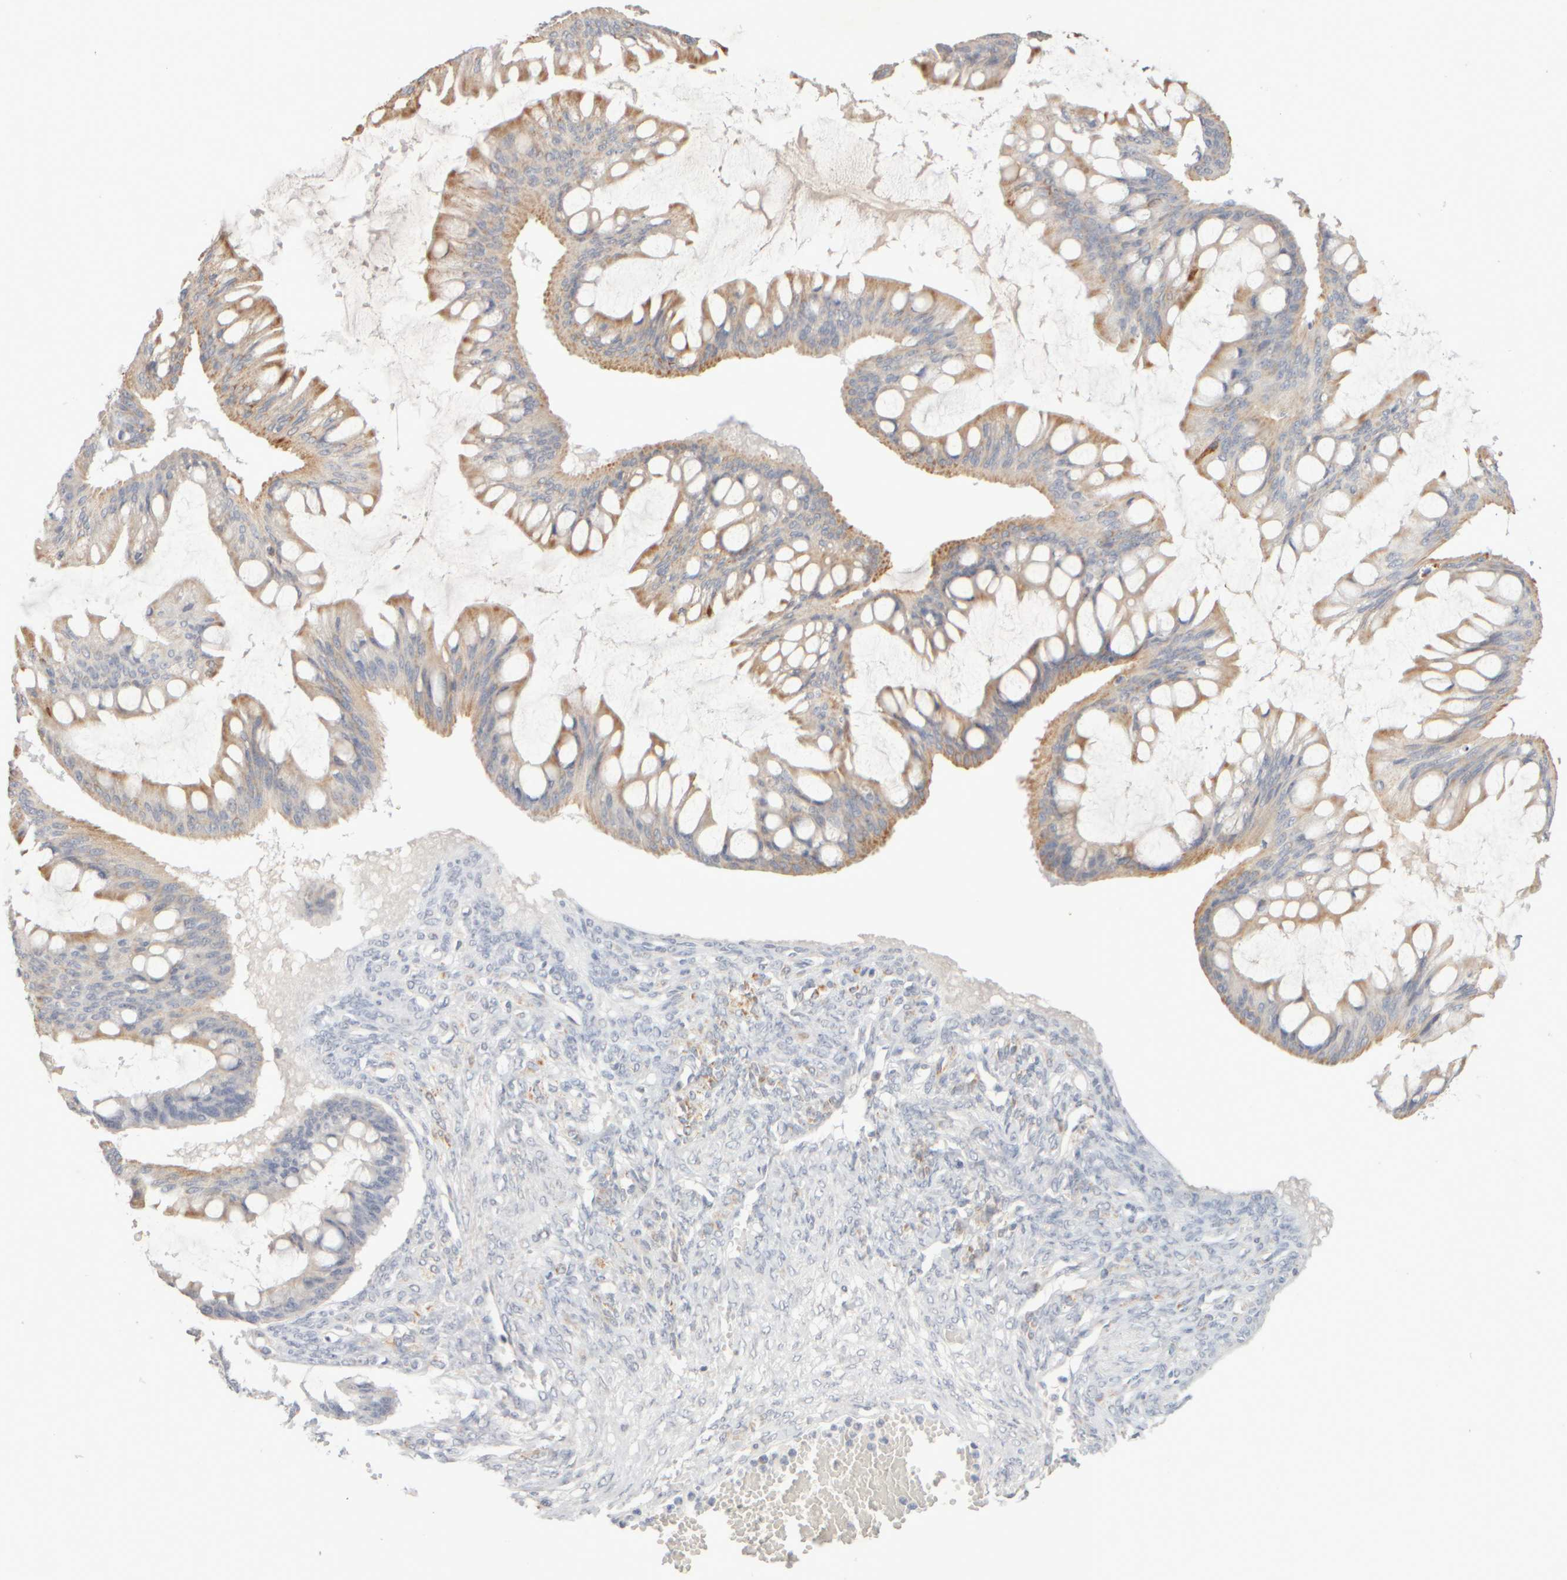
{"staining": {"intensity": "weak", "quantity": ">75%", "location": "cytoplasmic/membranous"}, "tissue": "ovarian cancer", "cell_type": "Tumor cells", "image_type": "cancer", "snomed": [{"axis": "morphology", "description": "Cystadenocarcinoma, mucinous, NOS"}, {"axis": "topography", "description": "Ovary"}], "caption": "Ovarian mucinous cystadenocarcinoma stained with a brown dye demonstrates weak cytoplasmic/membranous positive expression in approximately >75% of tumor cells.", "gene": "ZNF112", "patient": {"sex": "female", "age": 73}}